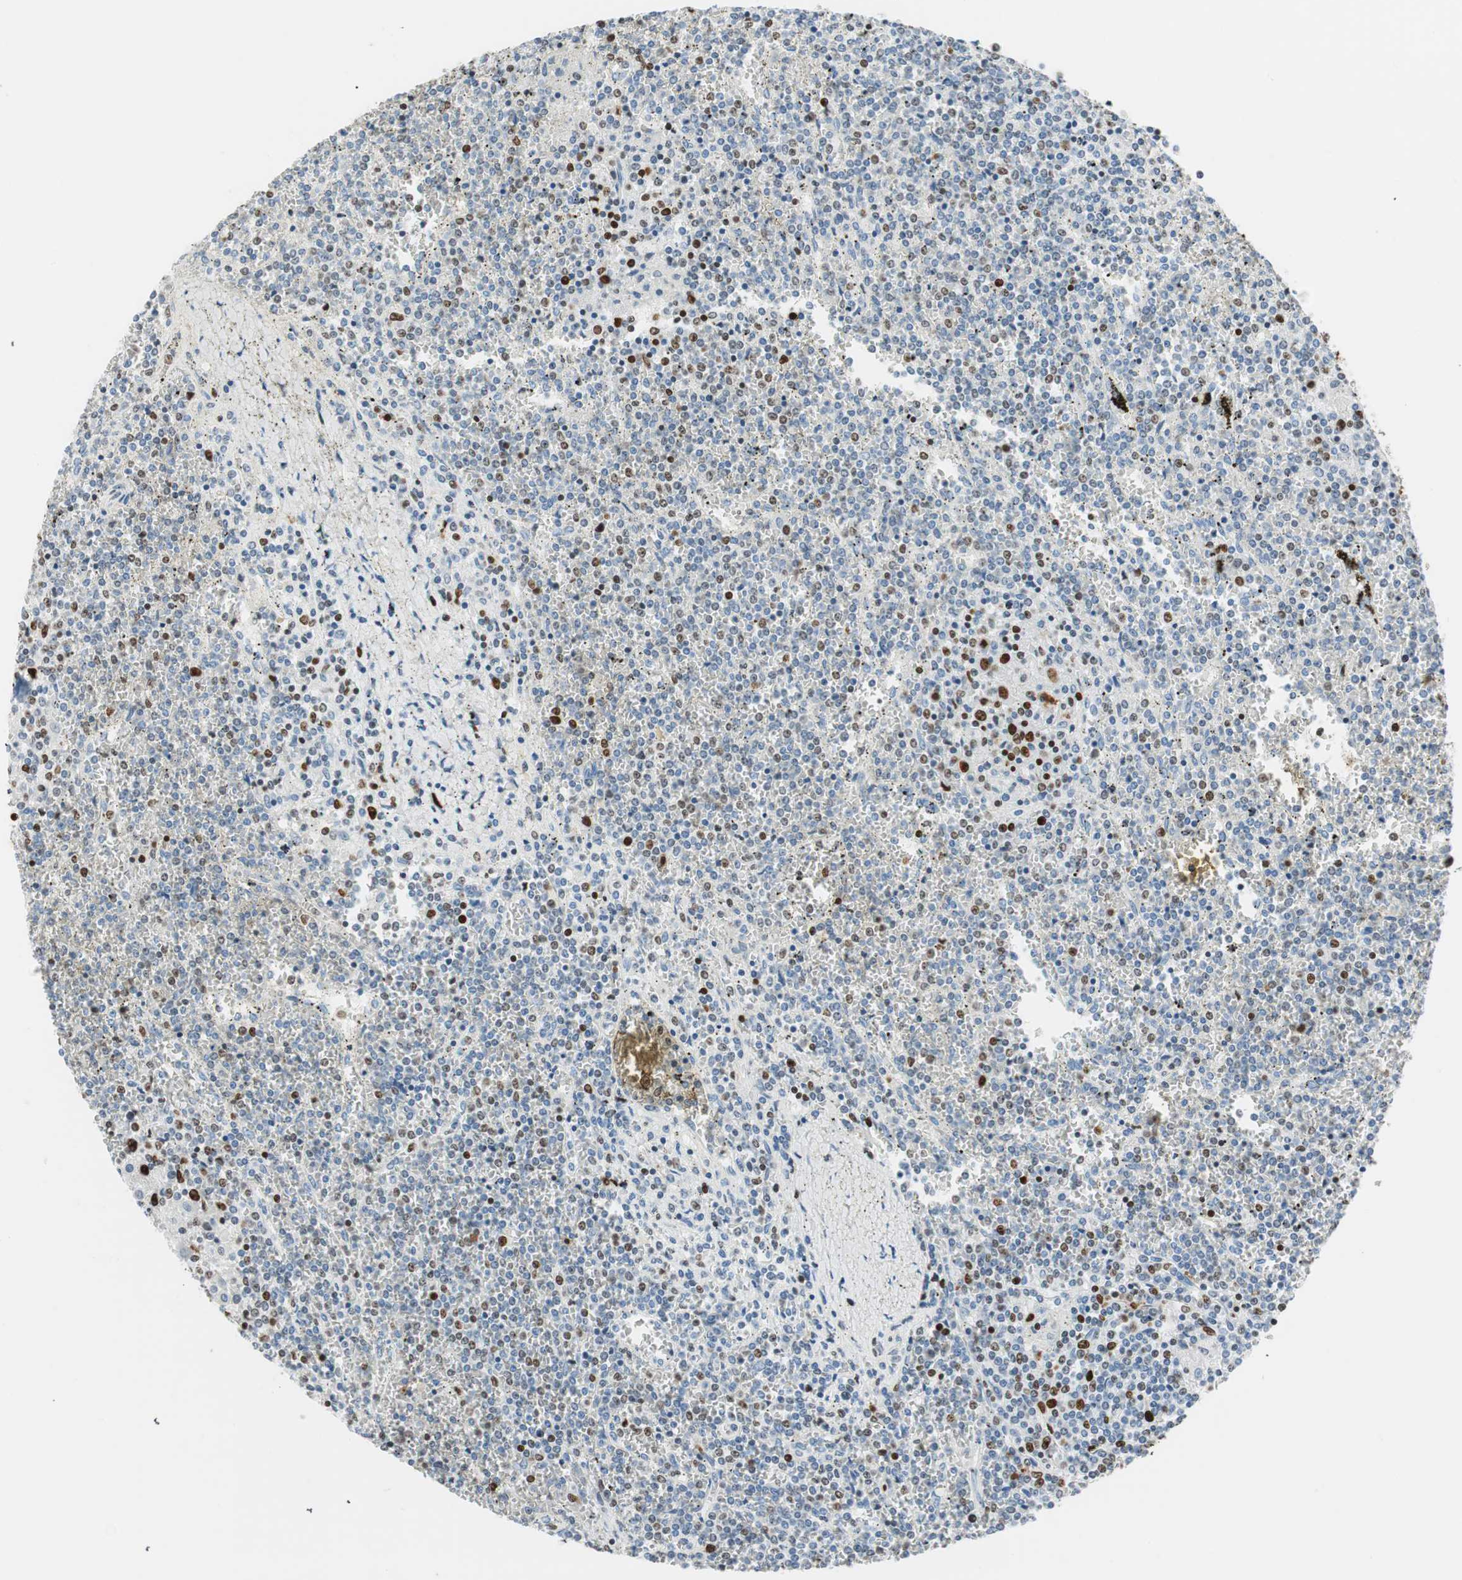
{"staining": {"intensity": "strong", "quantity": "<25%", "location": "nuclear"}, "tissue": "lymphoma", "cell_type": "Tumor cells", "image_type": "cancer", "snomed": [{"axis": "morphology", "description": "Malignant lymphoma, non-Hodgkin's type, Low grade"}, {"axis": "topography", "description": "Spleen"}], "caption": "Human lymphoma stained with a protein marker demonstrates strong staining in tumor cells.", "gene": "EZH2", "patient": {"sex": "female", "age": 19}}